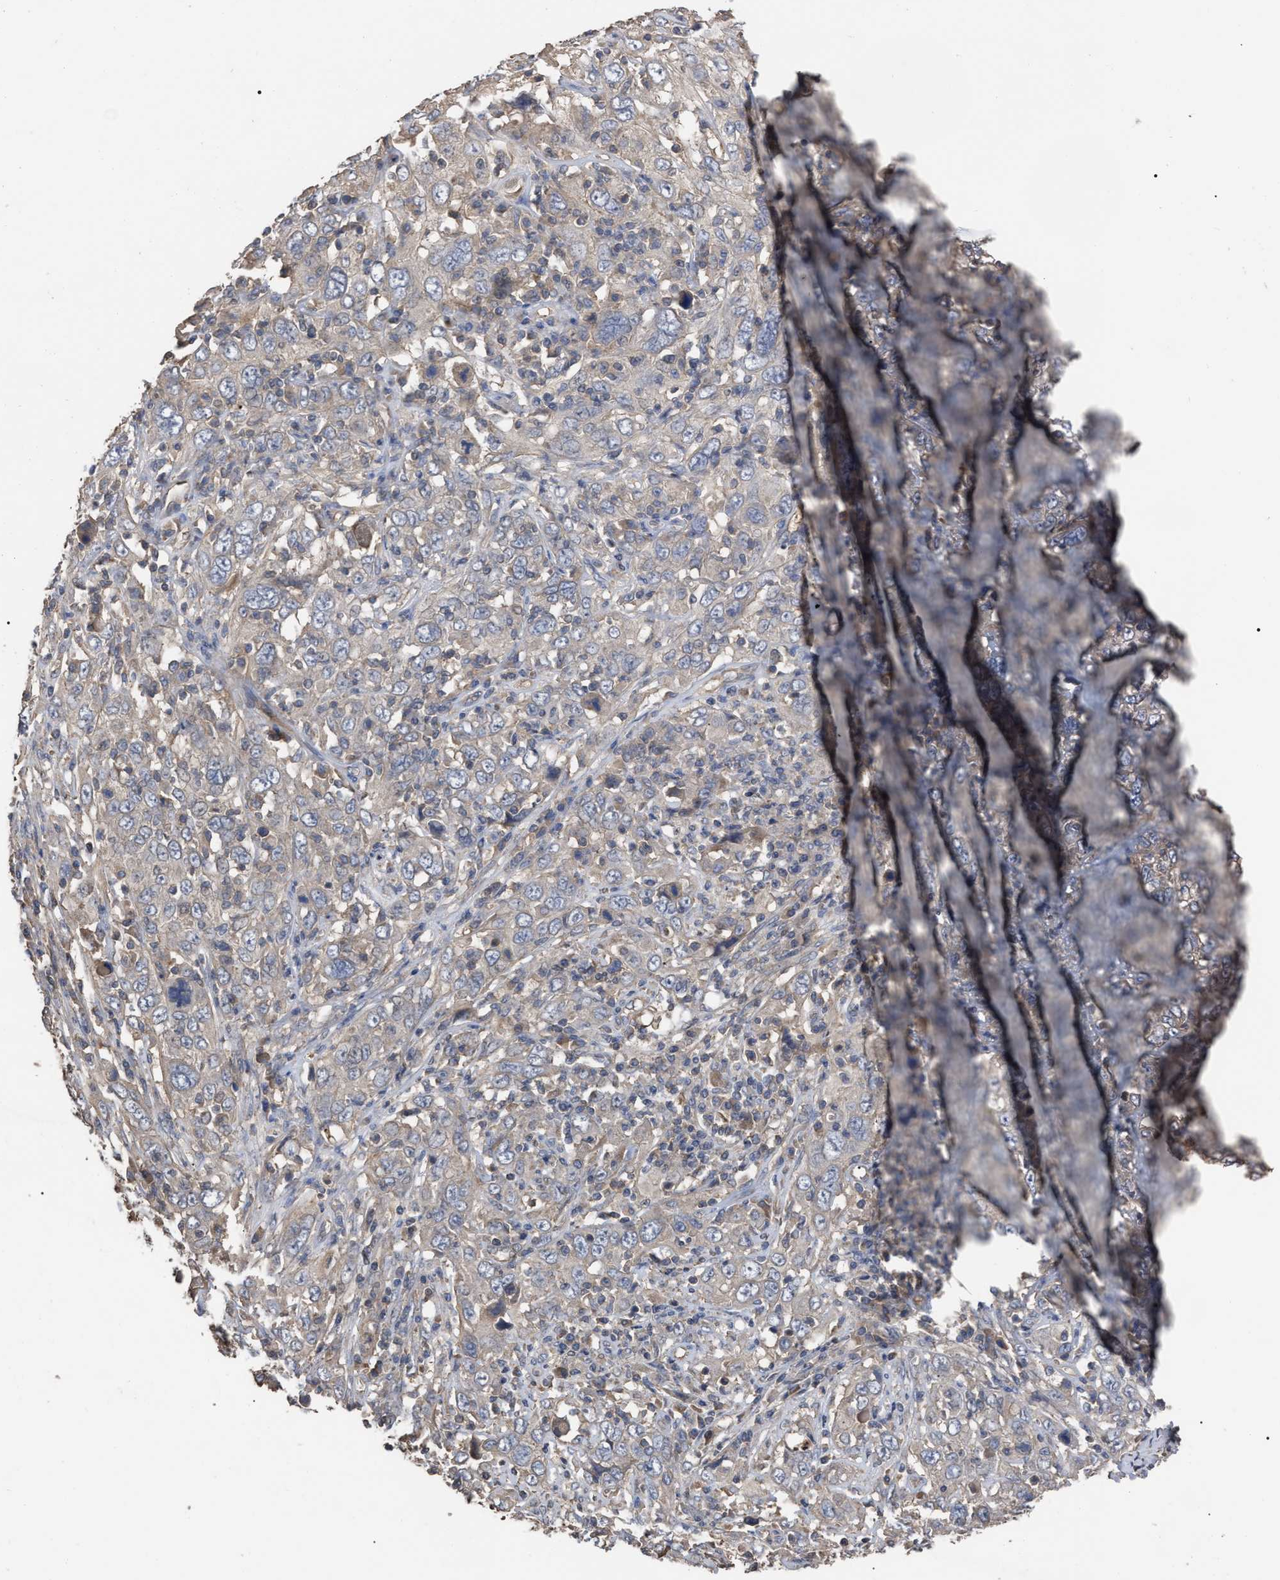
{"staining": {"intensity": "negative", "quantity": "none", "location": "none"}, "tissue": "cervical cancer", "cell_type": "Tumor cells", "image_type": "cancer", "snomed": [{"axis": "morphology", "description": "Squamous cell carcinoma, NOS"}, {"axis": "topography", "description": "Cervix"}], "caption": "Tumor cells show no significant protein expression in cervical cancer.", "gene": "BTN2A1", "patient": {"sex": "female", "age": 46}}